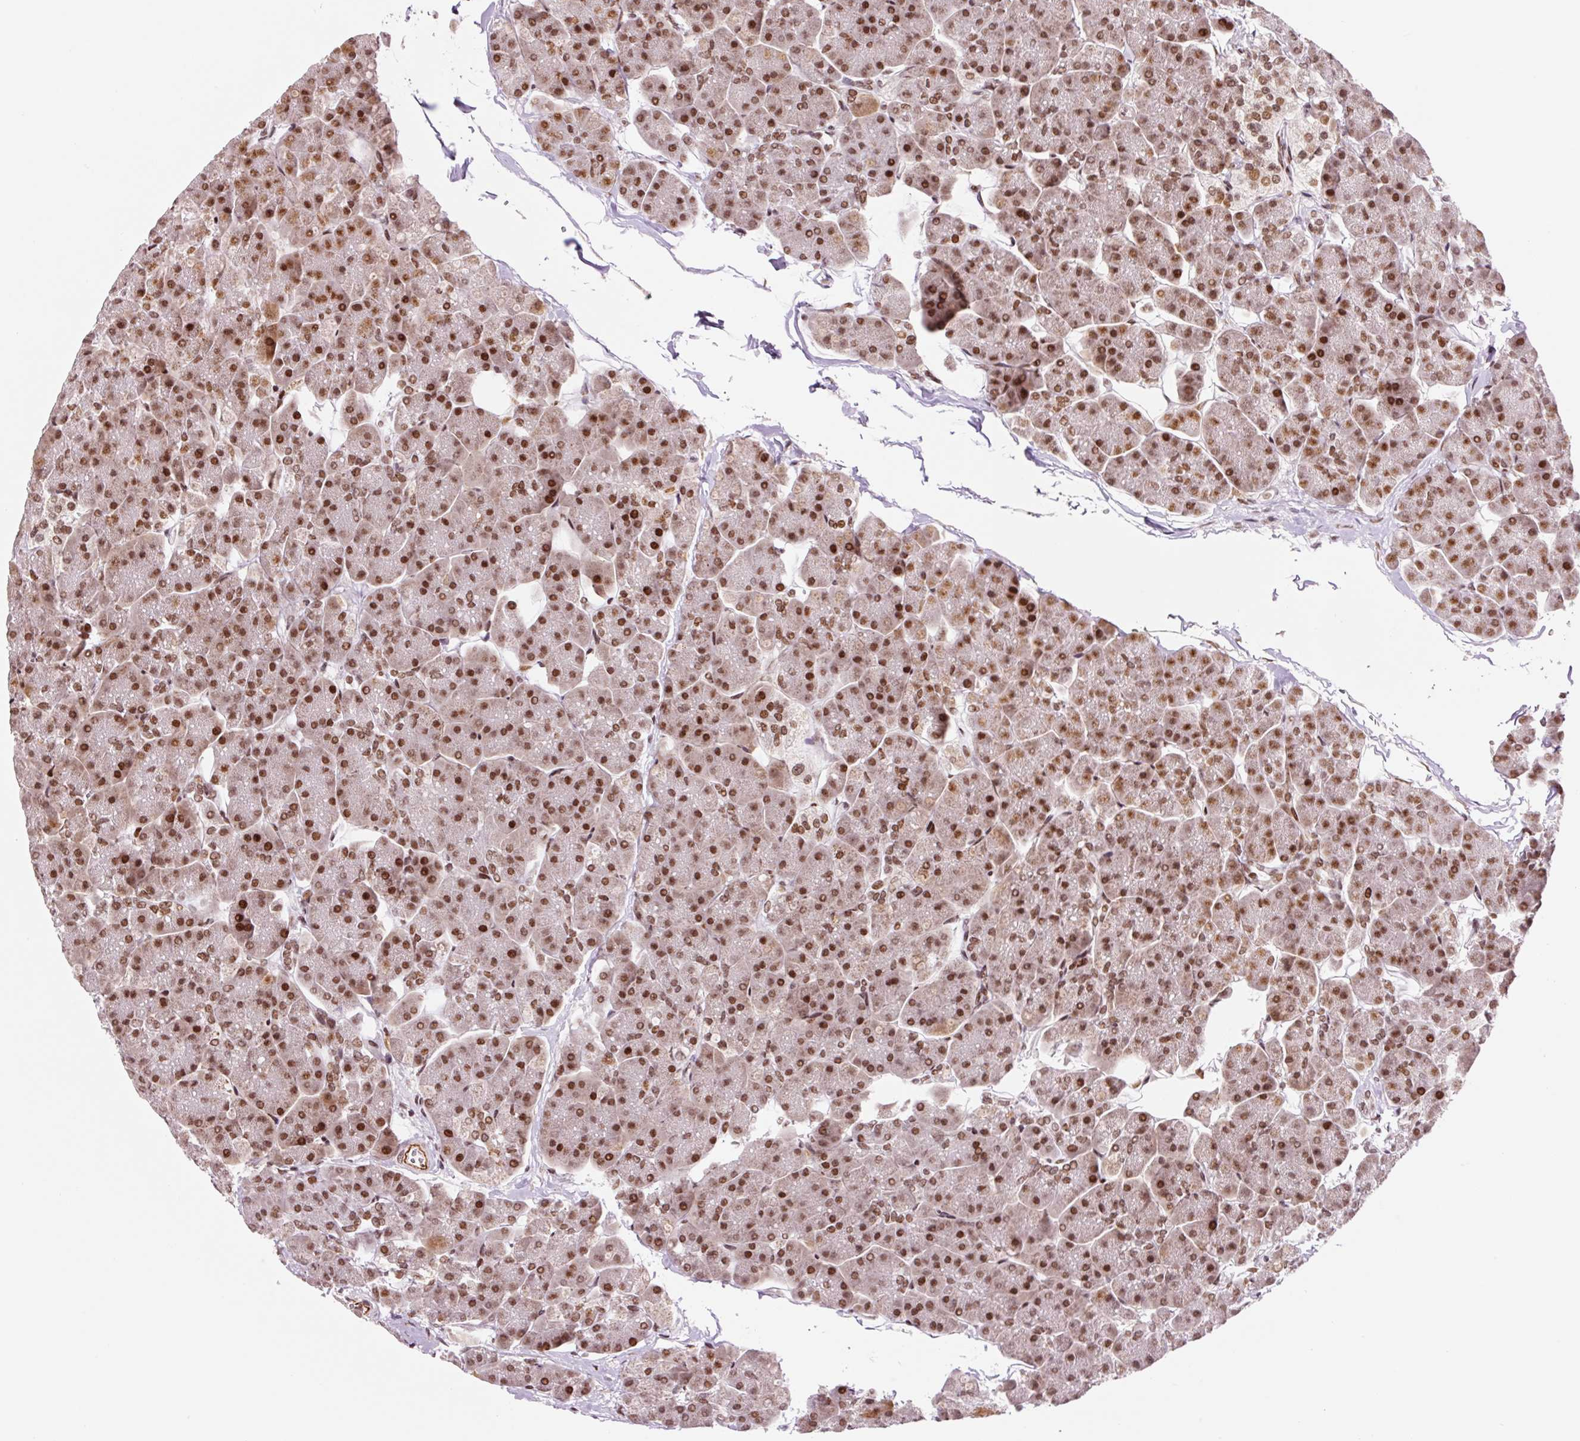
{"staining": {"intensity": "strong", "quantity": ">75%", "location": "nuclear"}, "tissue": "pancreas", "cell_type": "Exocrine glandular cells", "image_type": "normal", "snomed": [{"axis": "morphology", "description": "Normal tissue, NOS"}, {"axis": "topography", "description": "Pancreas"}, {"axis": "topography", "description": "Peripheral nerve tissue"}], "caption": "The image displays immunohistochemical staining of unremarkable pancreas. There is strong nuclear expression is identified in about >75% of exocrine glandular cells. (DAB (3,3'-diaminobenzidine) IHC, brown staining for protein, blue staining for nuclei).", "gene": "CCNL2", "patient": {"sex": "male", "age": 54}}